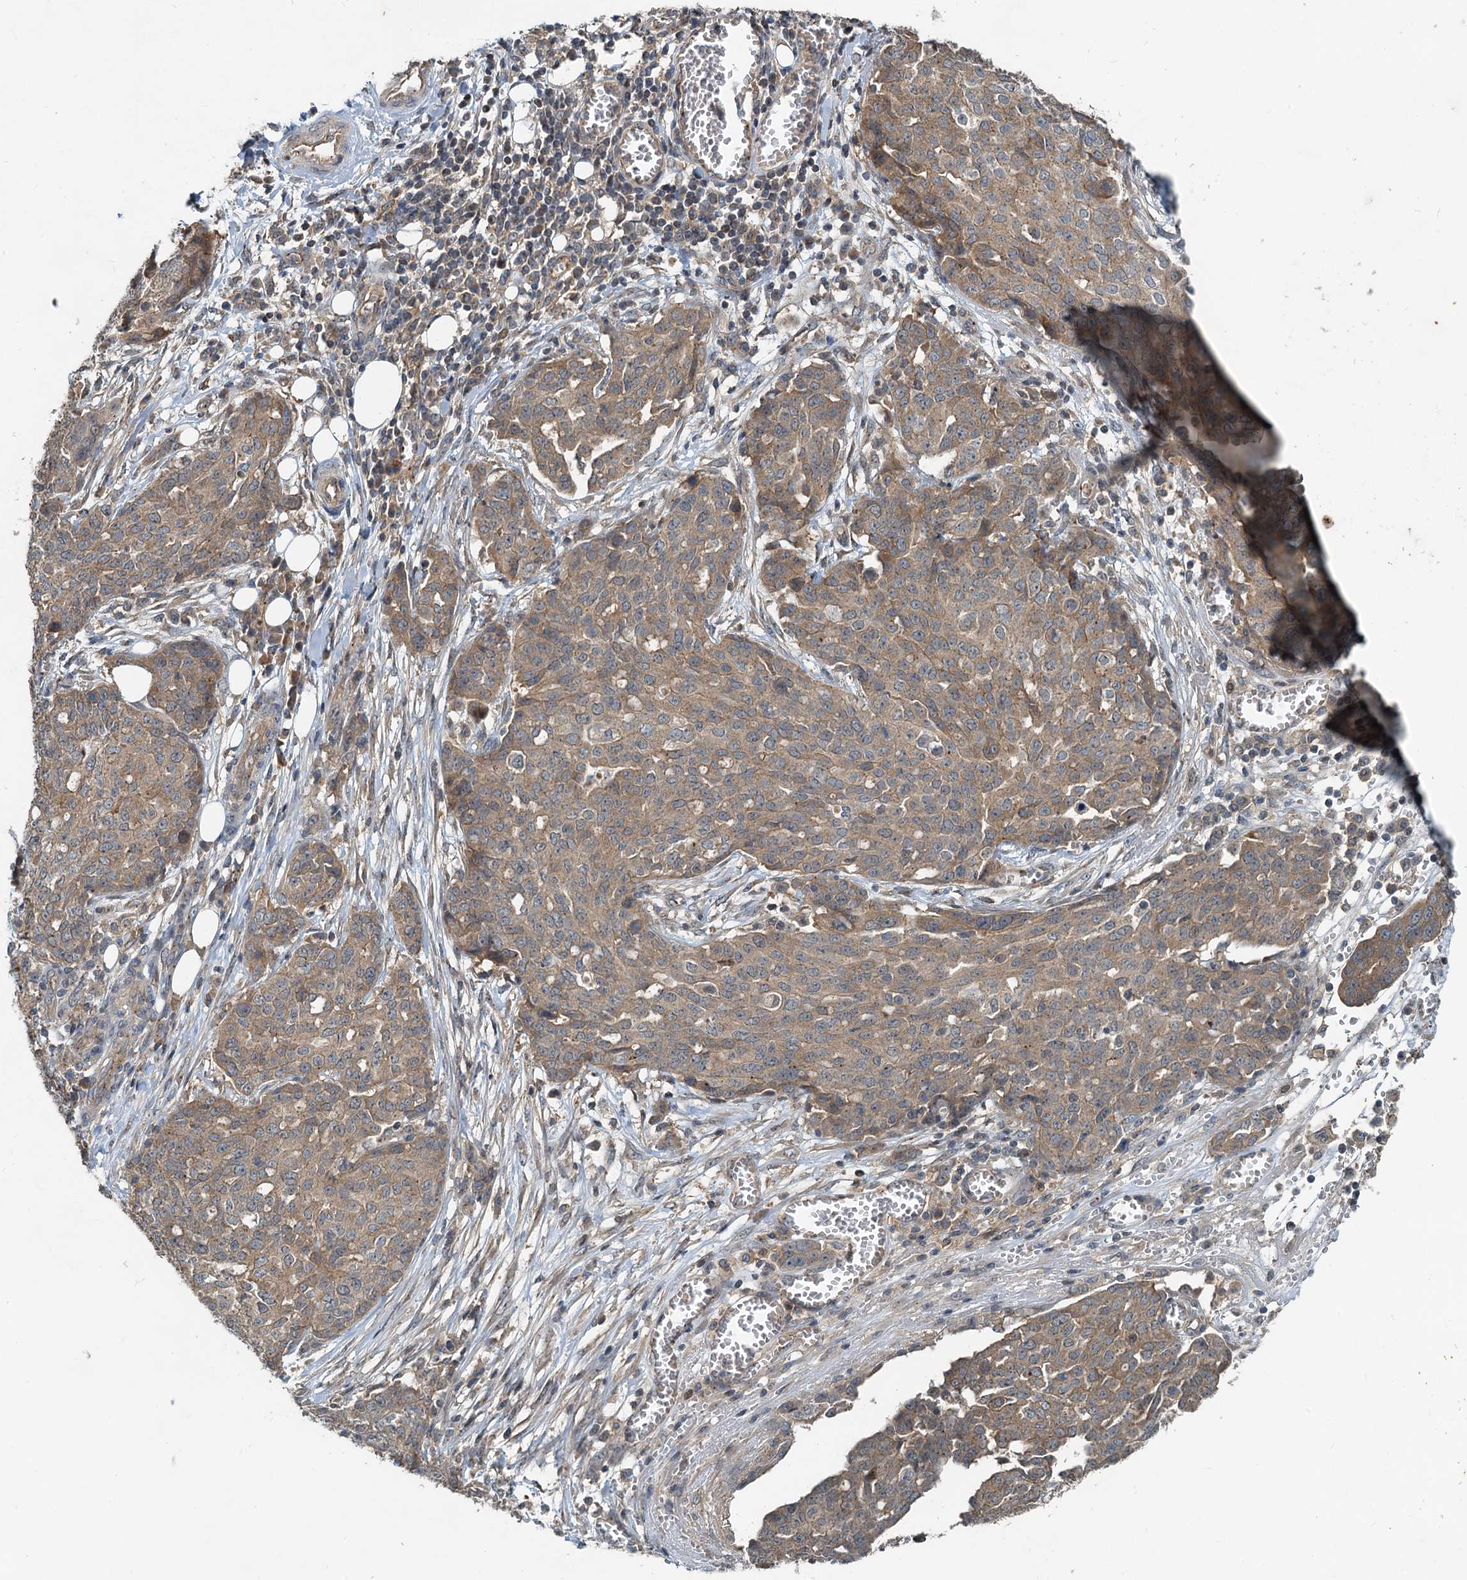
{"staining": {"intensity": "moderate", "quantity": ">75%", "location": "cytoplasmic/membranous"}, "tissue": "ovarian cancer", "cell_type": "Tumor cells", "image_type": "cancer", "snomed": [{"axis": "morphology", "description": "Cystadenocarcinoma, serous, NOS"}, {"axis": "topography", "description": "Soft tissue"}, {"axis": "topography", "description": "Ovary"}], "caption": "IHC image of human ovarian cancer stained for a protein (brown), which demonstrates medium levels of moderate cytoplasmic/membranous staining in about >75% of tumor cells.", "gene": "CEP68", "patient": {"sex": "female", "age": 57}}